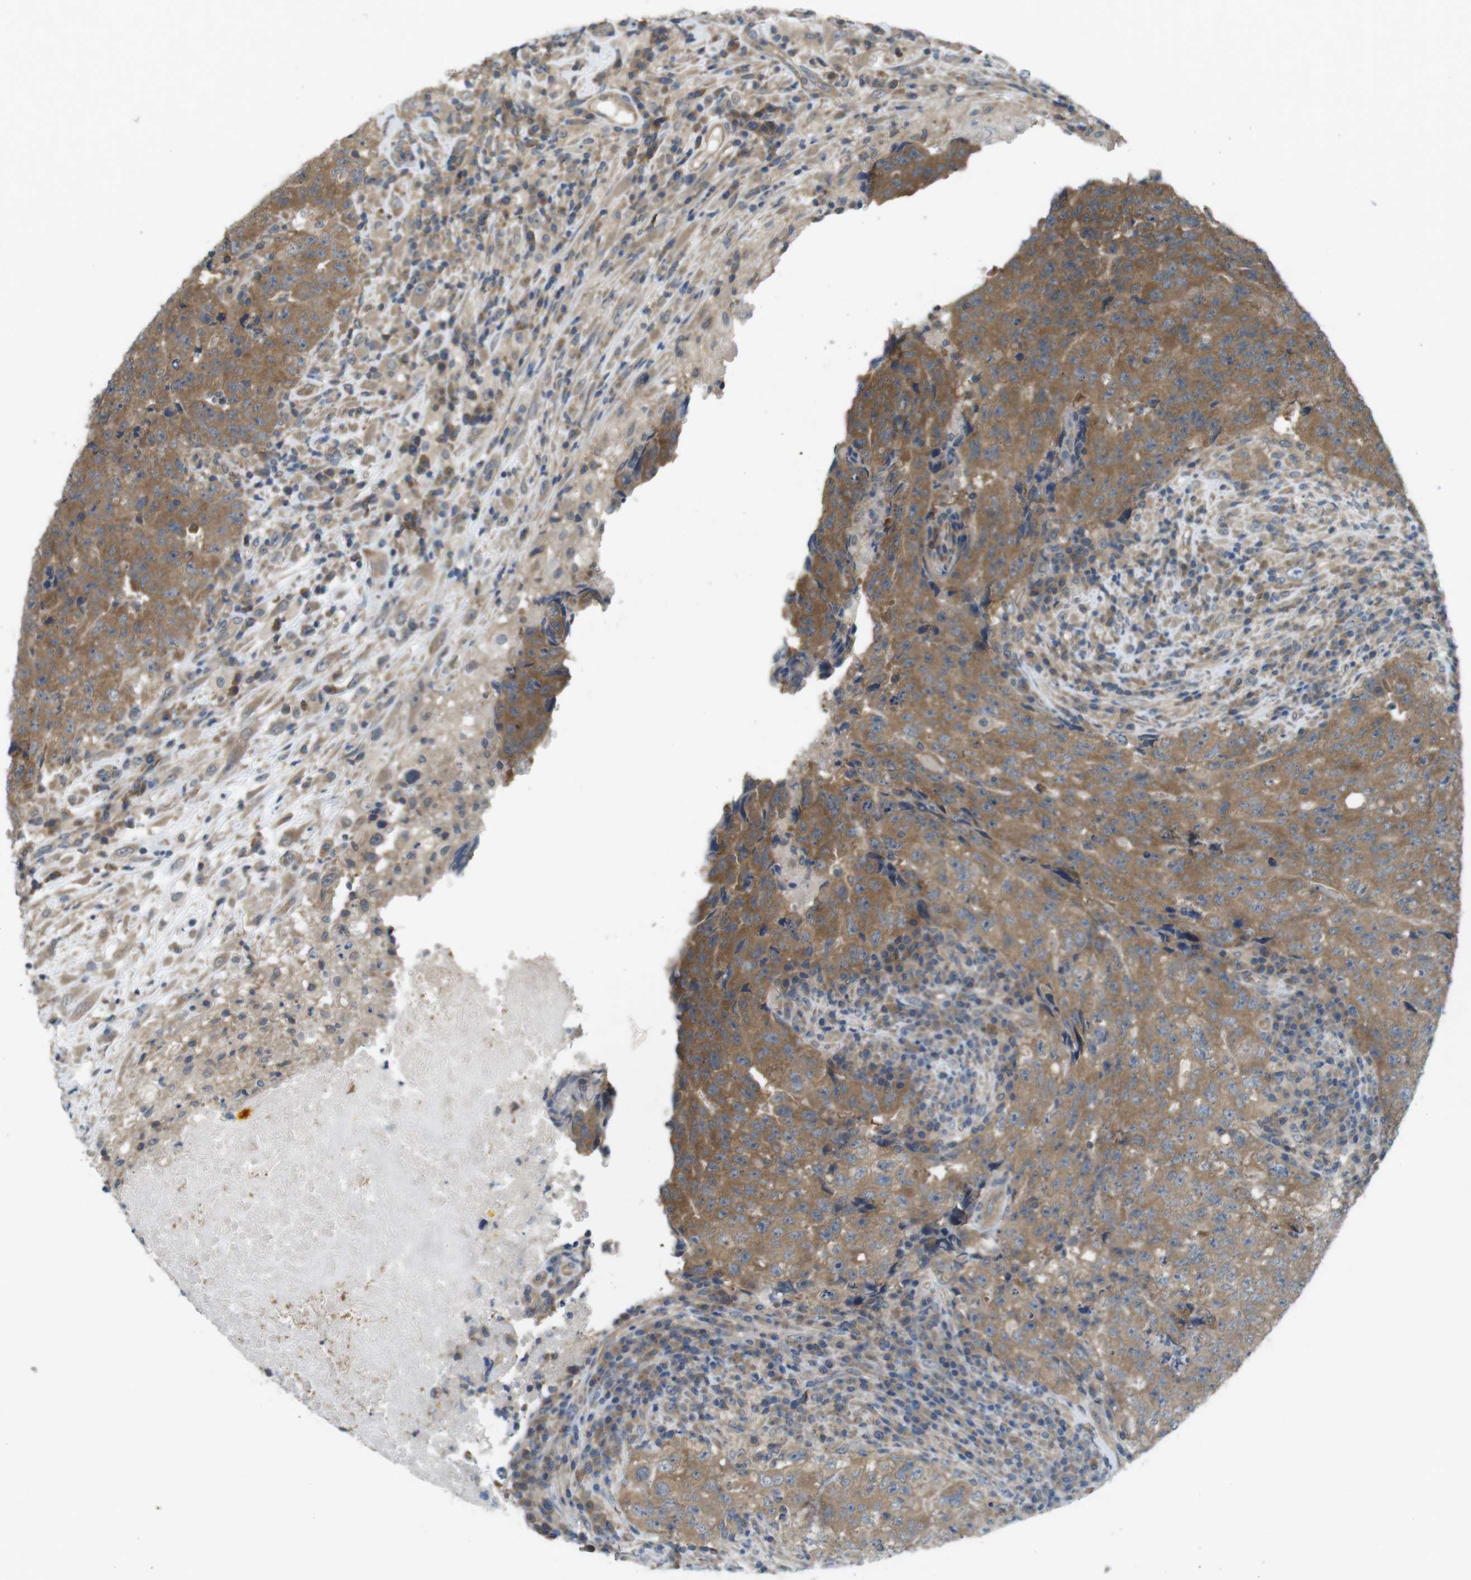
{"staining": {"intensity": "moderate", "quantity": ">75%", "location": "cytoplasmic/membranous"}, "tissue": "testis cancer", "cell_type": "Tumor cells", "image_type": "cancer", "snomed": [{"axis": "morphology", "description": "Necrosis, NOS"}, {"axis": "morphology", "description": "Carcinoma, Embryonal, NOS"}, {"axis": "topography", "description": "Testis"}], "caption": "Protein expression analysis of testis cancer (embryonal carcinoma) exhibits moderate cytoplasmic/membranous positivity in approximately >75% of tumor cells.", "gene": "SUGT1", "patient": {"sex": "male", "age": 19}}